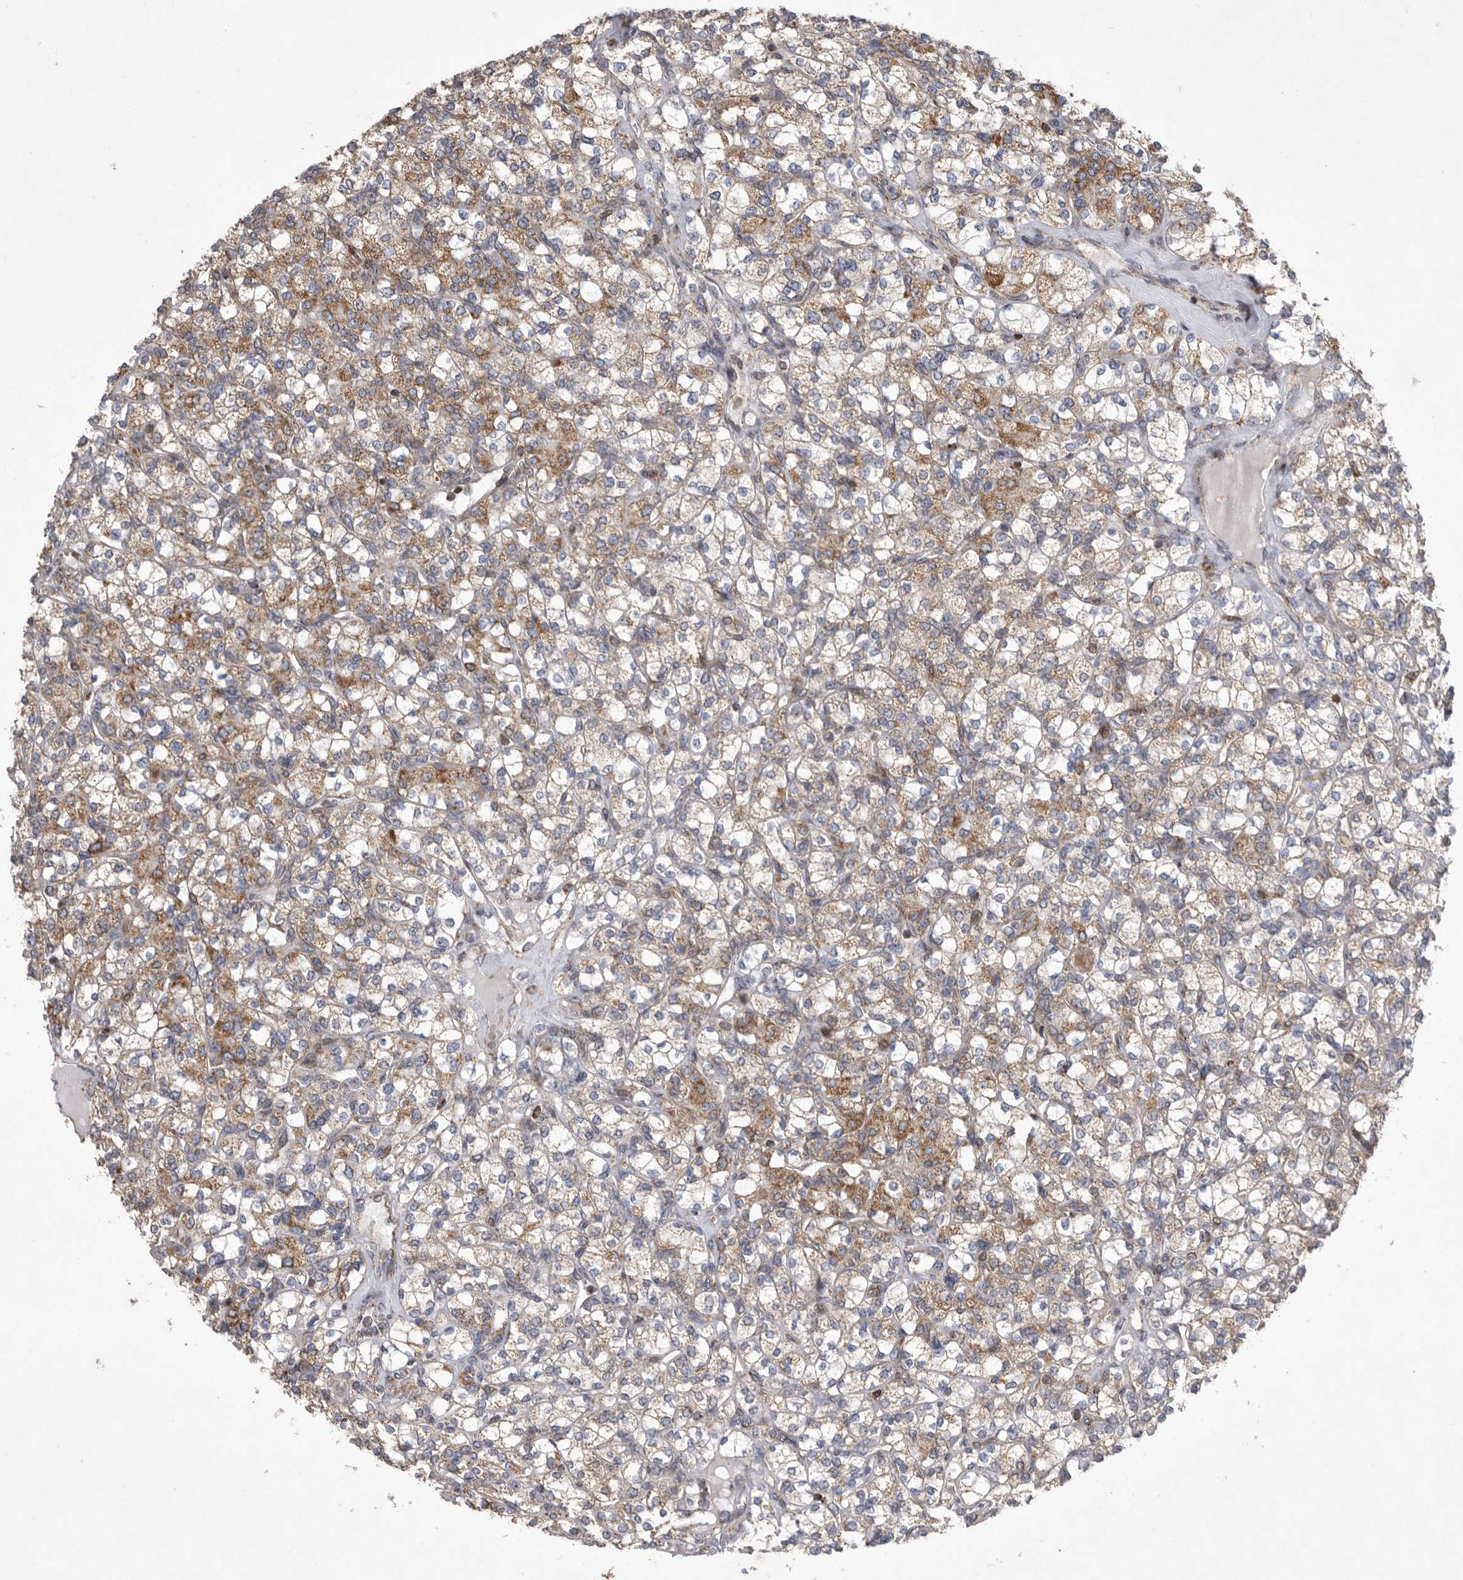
{"staining": {"intensity": "moderate", "quantity": ">75%", "location": "cytoplasmic/membranous"}, "tissue": "renal cancer", "cell_type": "Tumor cells", "image_type": "cancer", "snomed": [{"axis": "morphology", "description": "Adenocarcinoma, NOS"}, {"axis": "topography", "description": "Kidney"}], "caption": "Human renal cancer (adenocarcinoma) stained for a protein (brown) shows moderate cytoplasmic/membranous positive positivity in approximately >75% of tumor cells.", "gene": "MPZL1", "patient": {"sex": "male", "age": 77}}